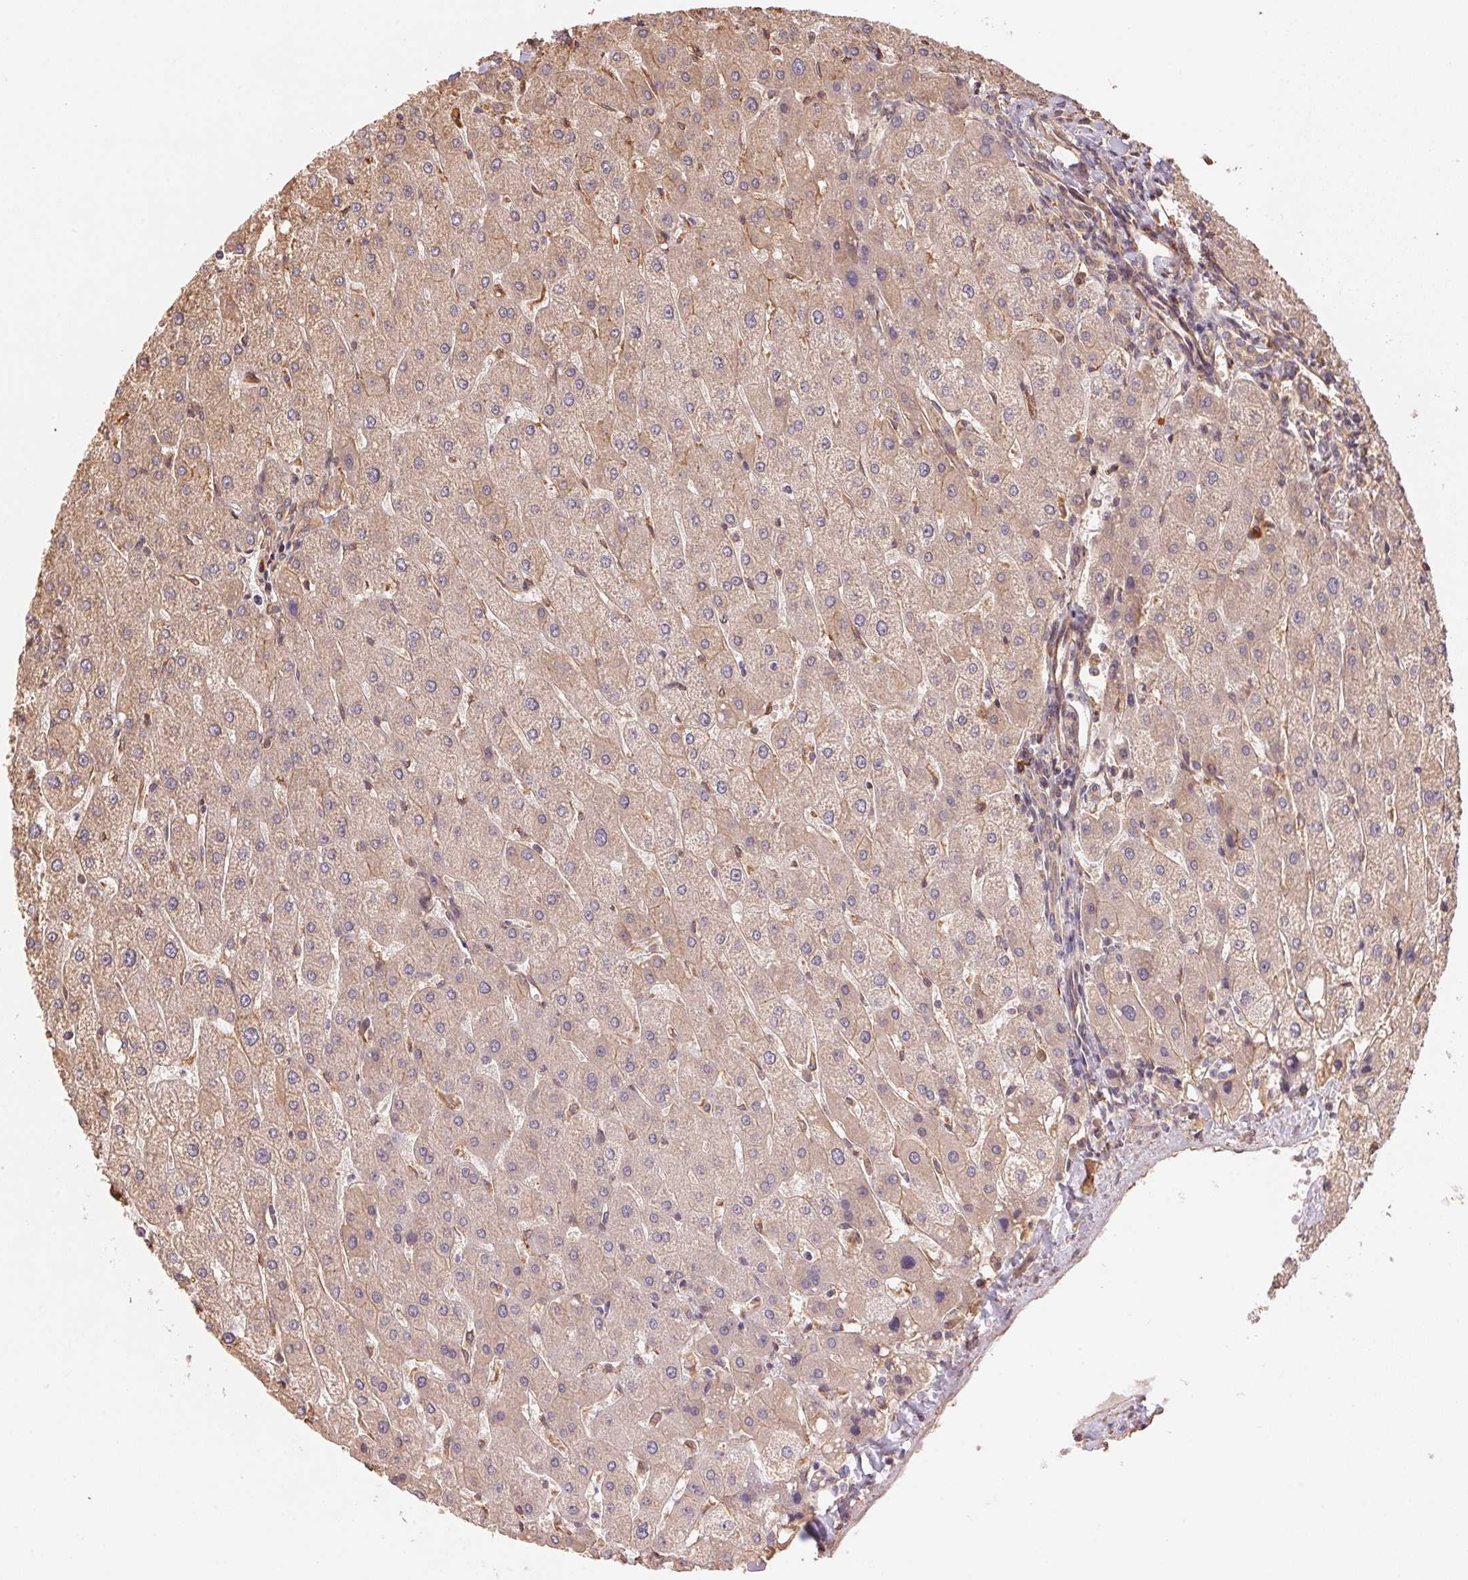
{"staining": {"intensity": "weak", "quantity": ">75%", "location": "cytoplasmic/membranous"}, "tissue": "liver", "cell_type": "Cholangiocytes", "image_type": "normal", "snomed": [{"axis": "morphology", "description": "Normal tissue, NOS"}, {"axis": "topography", "description": "Liver"}], "caption": "Protein analysis of unremarkable liver exhibits weak cytoplasmic/membranous expression in approximately >75% of cholangiocytes. The staining is performed using DAB (3,3'-diaminobenzidine) brown chromogen to label protein expression. The nuclei are counter-stained blue using hematoxylin.", "gene": "C6orf163", "patient": {"sex": "male", "age": 67}}